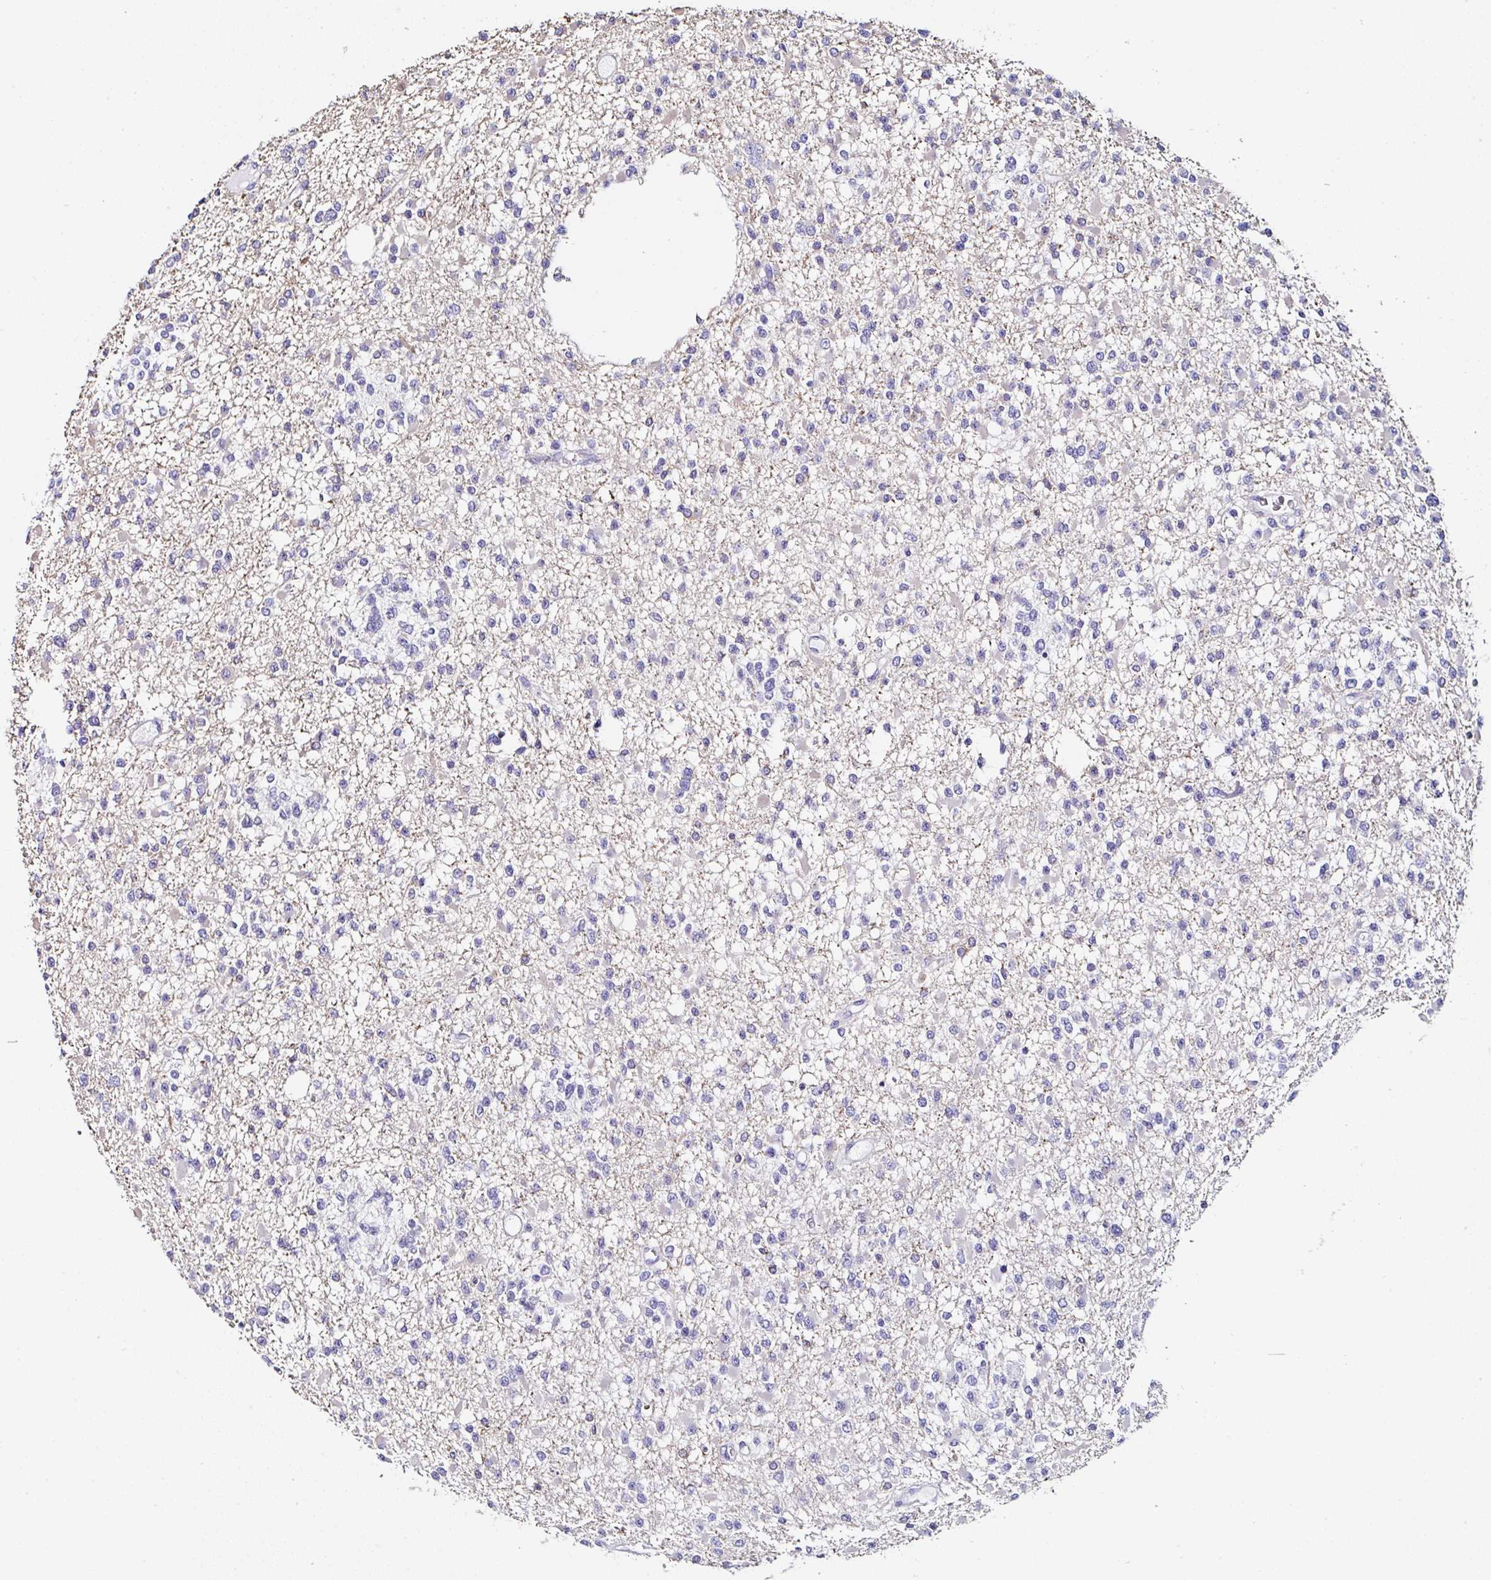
{"staining": {"intensity": "negative", "quantity": "none", "location": "none"}, "tissue": "glioma", "cell_type": "Tumor cells", "image_type": "cancer", "snomed": [{"axis": "morphology", "description": "Glioma, malignant, Low grade"}, {"axis": "topography", "description": "Brain"}], "caption": "This micrograph is of glioma stained with IHC to label a protein in brown with the nuclei are counter-stained blue. There is no expression in tumor cells.", "gene": "UGT3A1", "patient": {"sex": "female", "age": 22}}